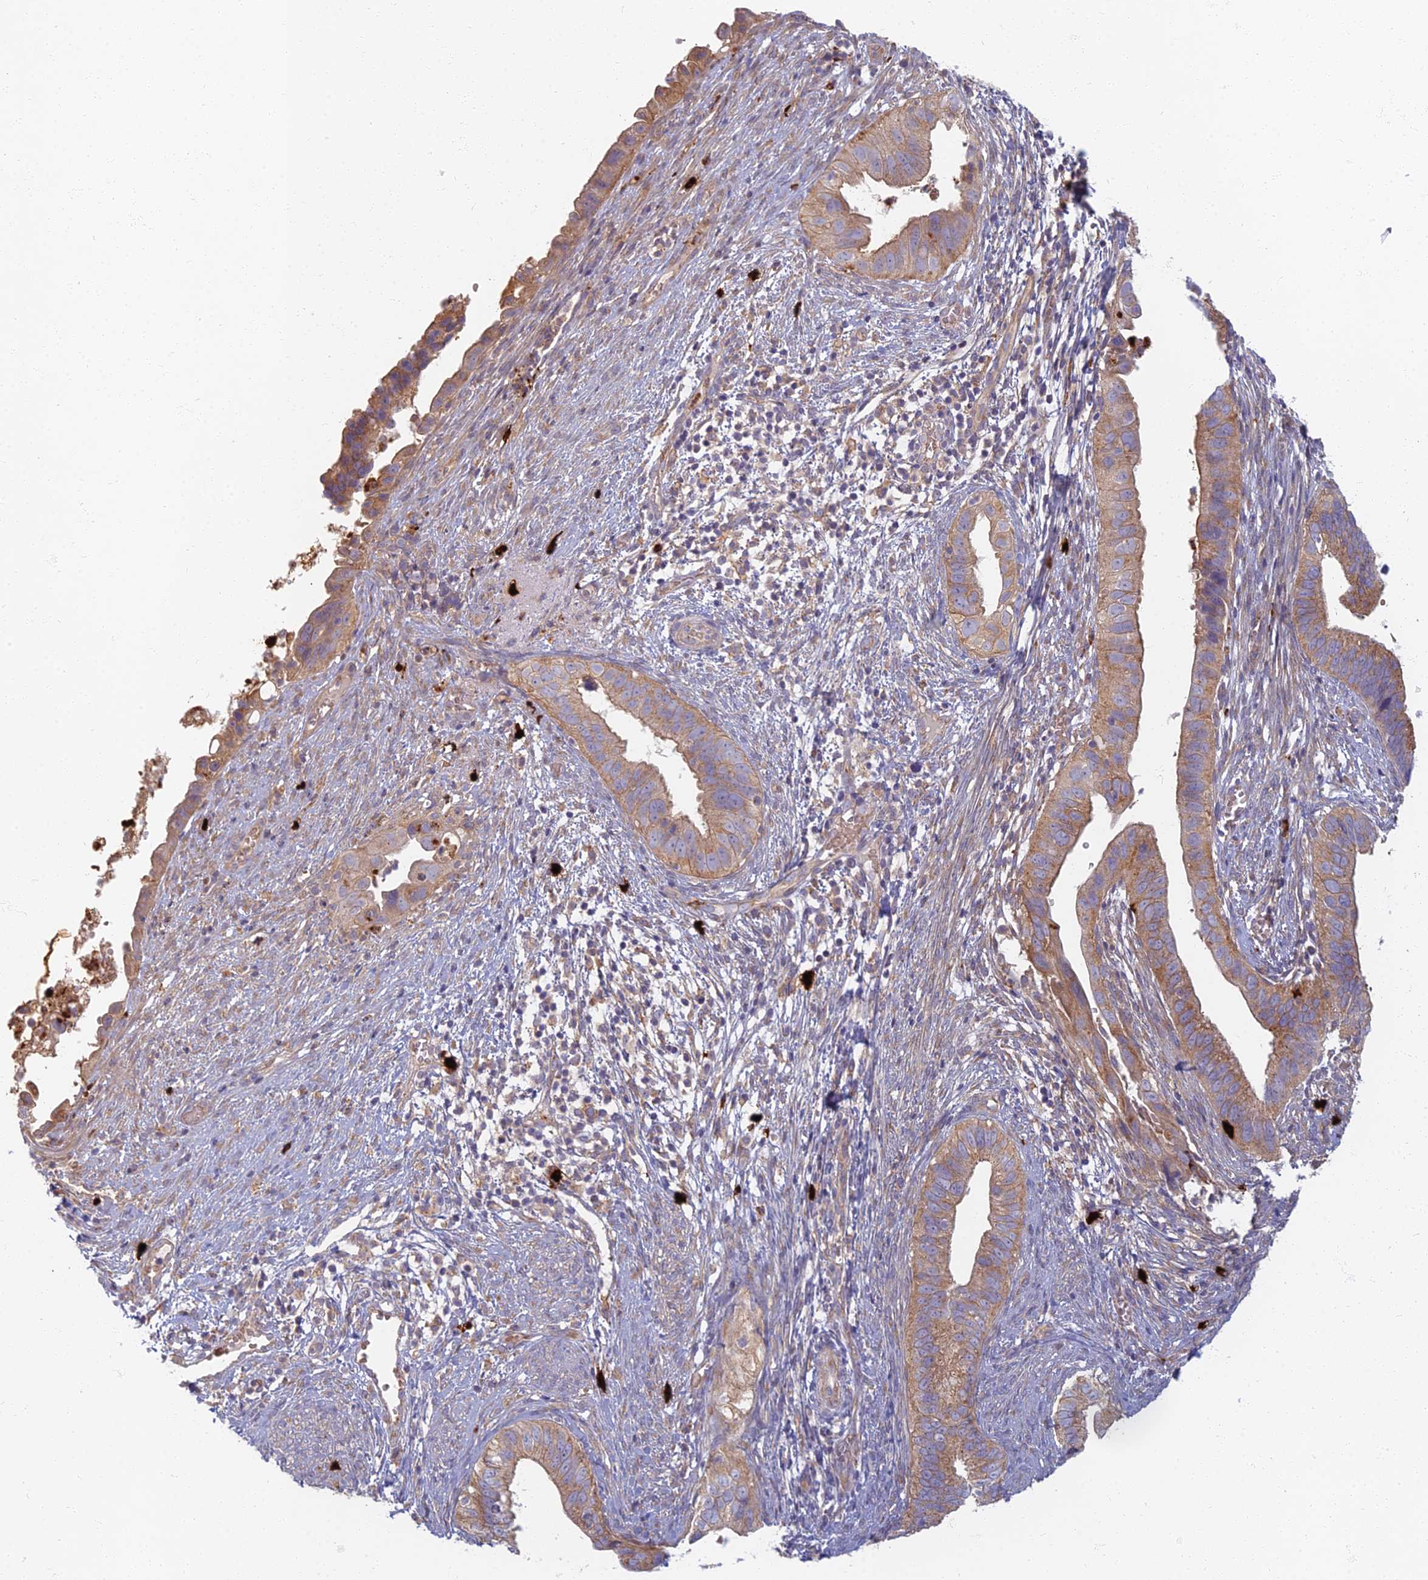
{"staining": {"intensity": "moderate", "quantity": ">75%", "location": "cytoplasmic/membranous"}, "tissue": "cervical cancer", "cell_type": "Tumor cells", "image_type": "cancer", "snomed": [{"axis": "morphology", "description": "Adenocarcinoma, NOS"}, {"axis": "topography", "description": "Cervix"}], "caption": "A histopathology image showing moderate cytoplasmic/membranous staining in approximately >75% of tumor cells in cervical cancer (adenocarcinoma), as visualized by brown immunohistochemical staining.", "gene": "PROX2", "patient": {"sex": "female", "age": 42}}